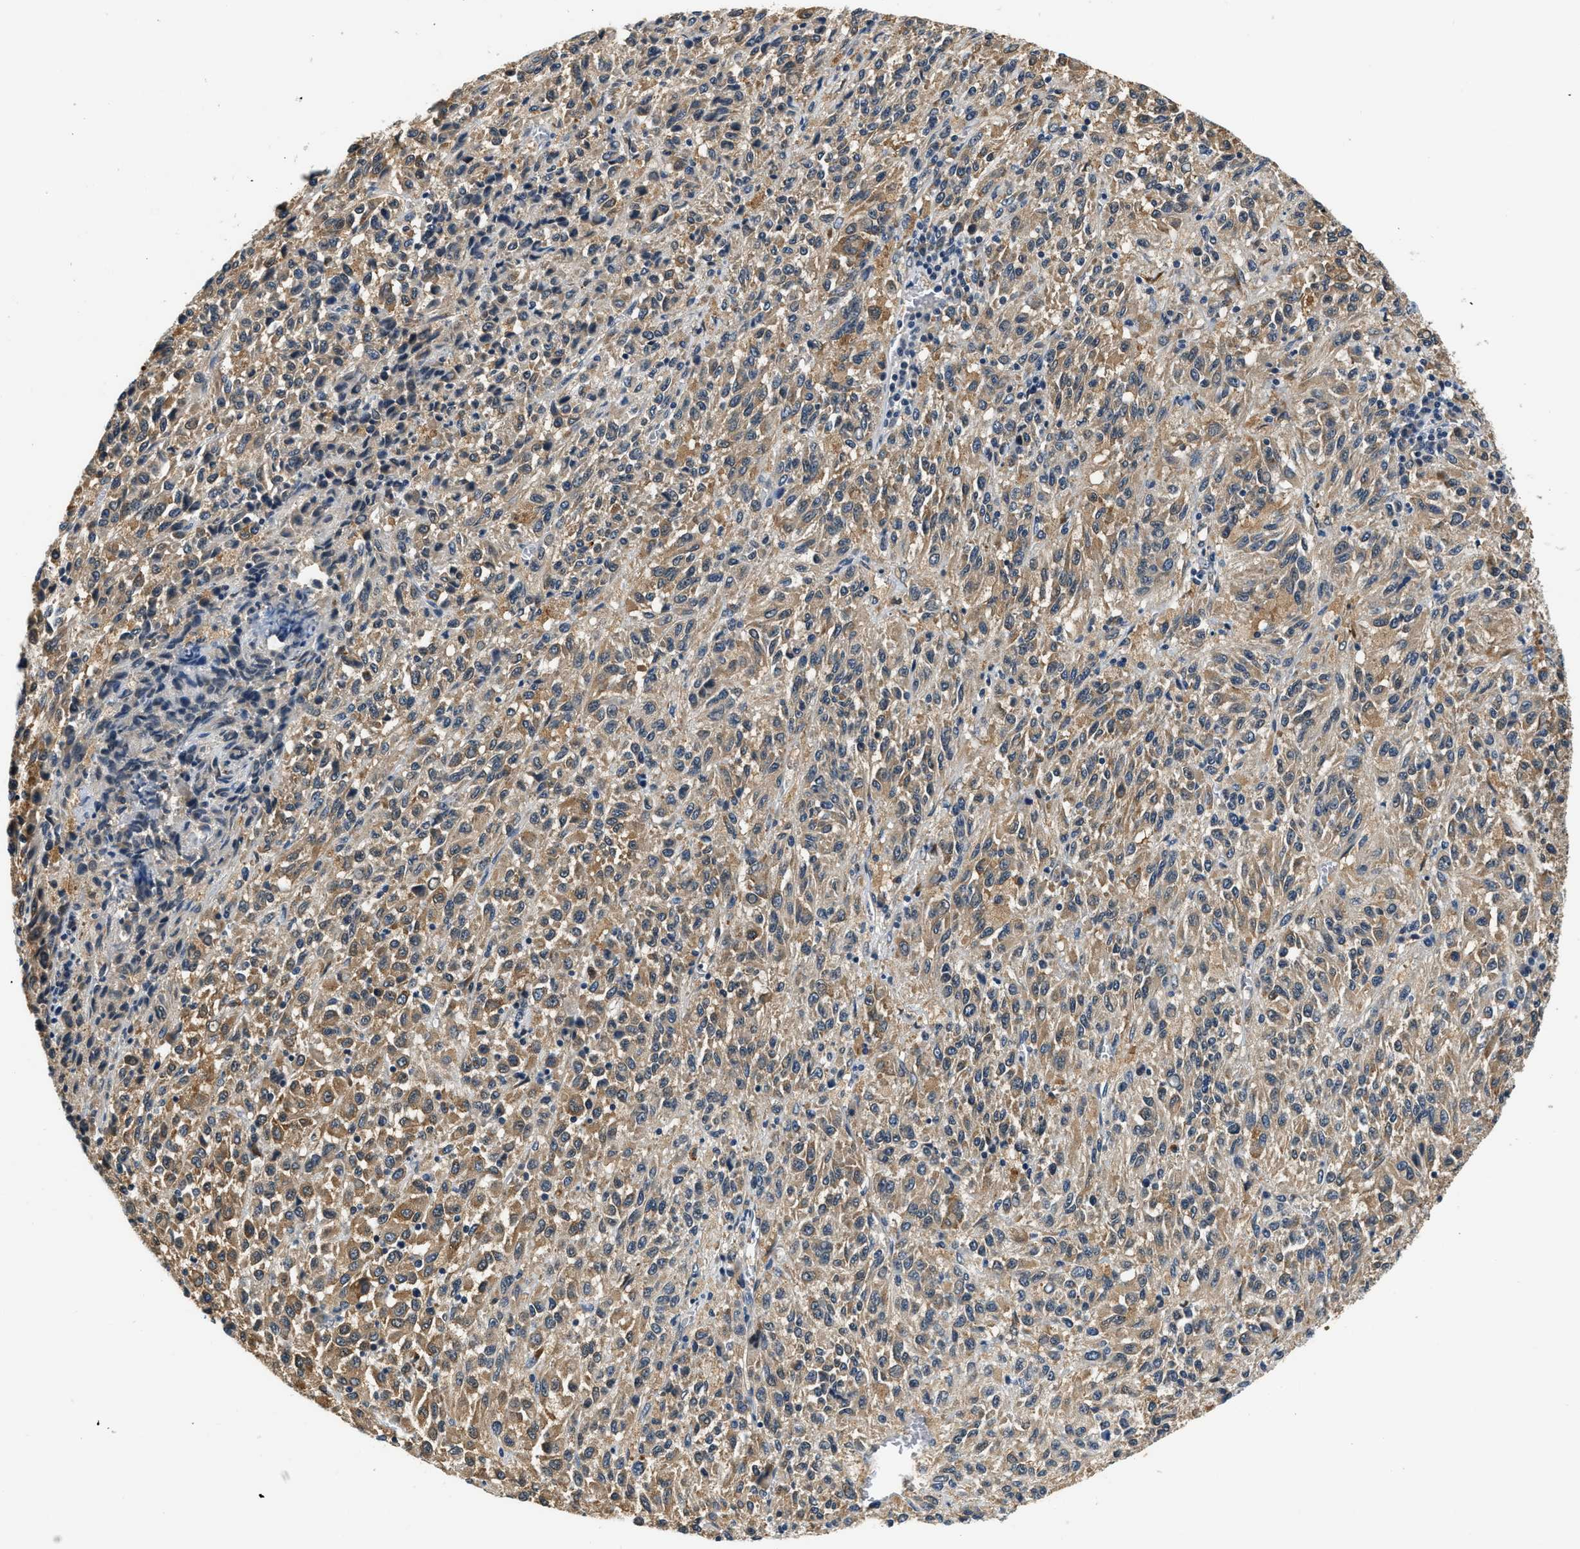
{"staining": {"intensity": "moderate", "quantity": ">75%", "location": "cytoplasmic/membranous"}, "tissue": "melanoma", "cell_type": "Tumor cells", "image_type": "cancer", "snomed": [{"axis": "morphology", "description": "Malignant melanoma, Metastatic site"}, {"axis": "topography", "description": "Lung"}], "caption": "There is medium levels of moderate cytoplasmic/membranous staining in tumor cells of malignant melanoma (metastatic site), as demonstrated by immunohistochemical staining (brown color).", "gene": "YAE1", "patient": {"sex": "male", "age": 64}}